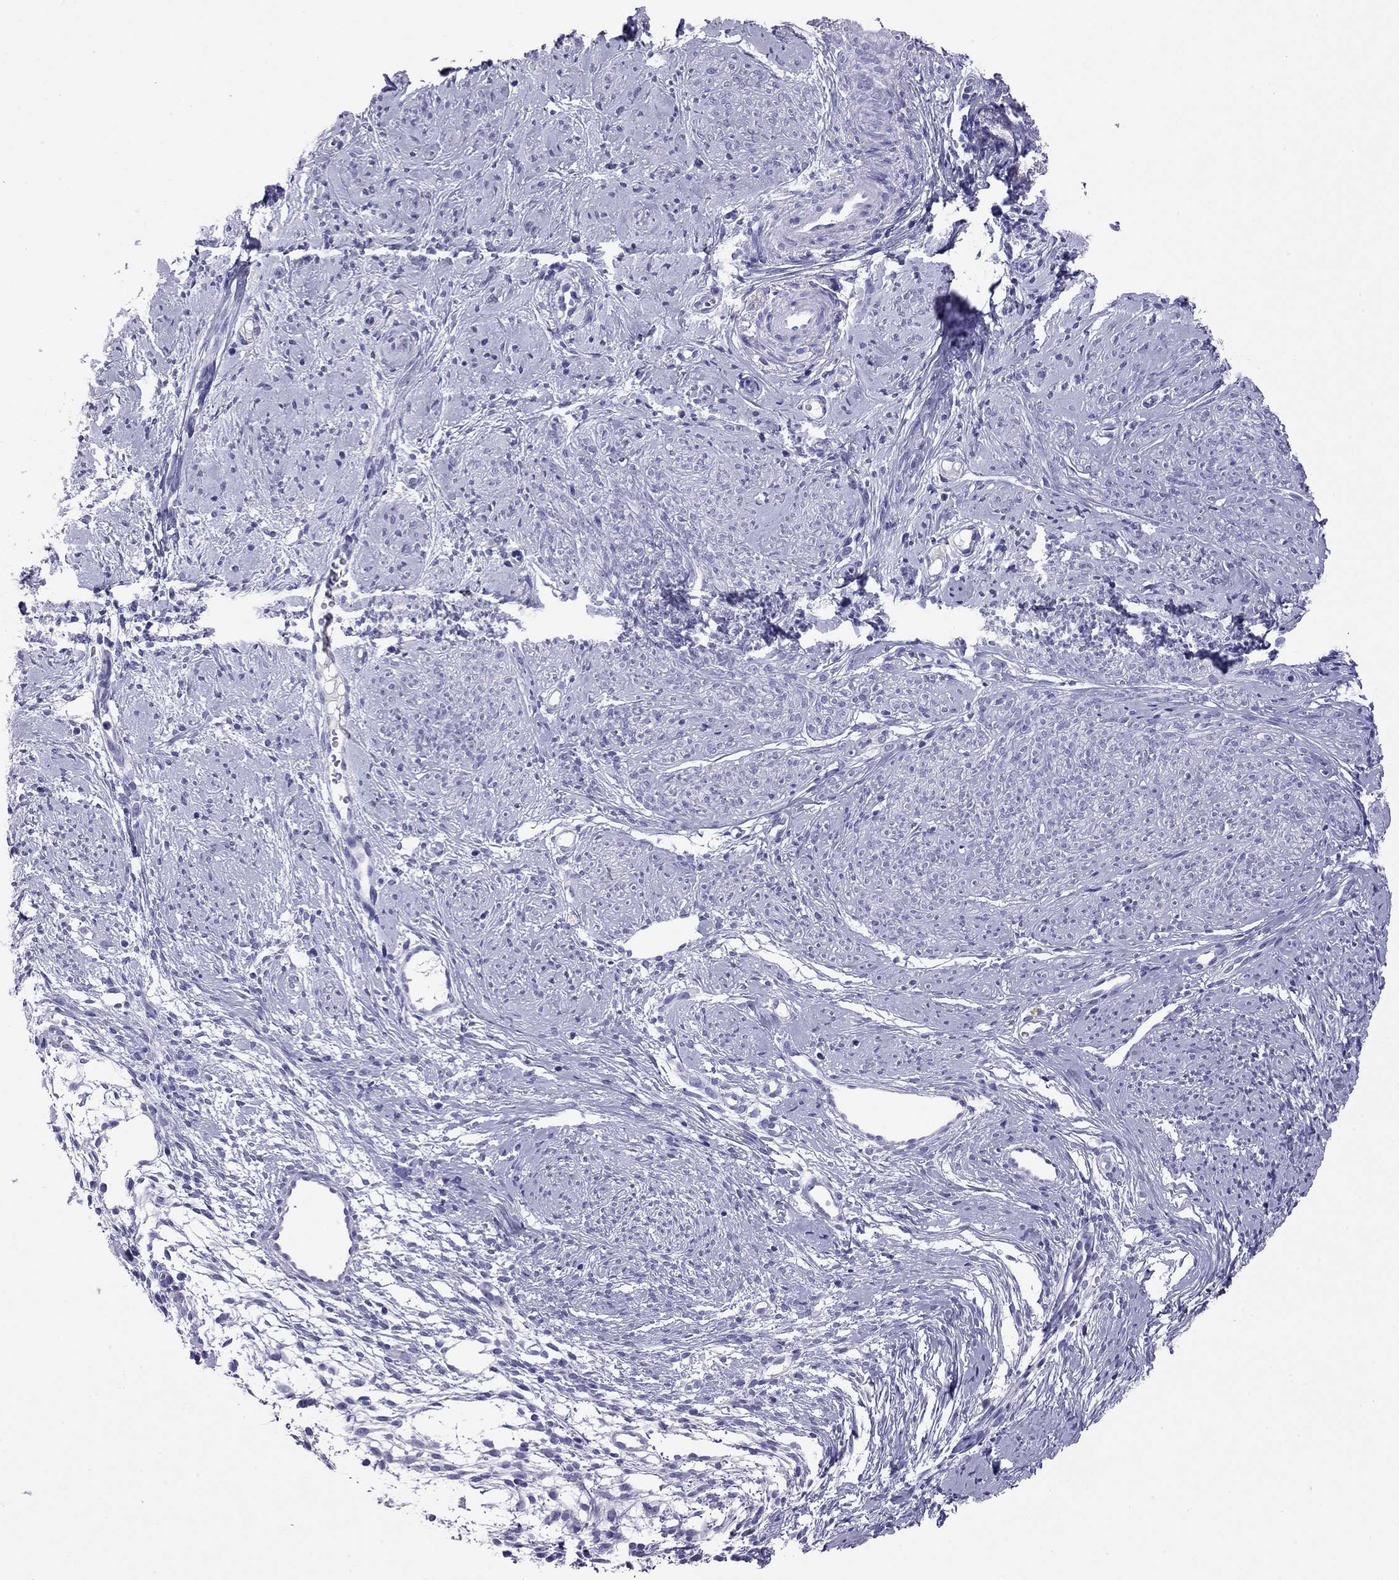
{"staining": {"intensity": "negative", "quantity": "none", "location": "none"}, "tissue": "smooth muscle", "cell_type": "Smooth muscle cells", "image_type": "normal", "snomed": [{"axis": "morphology", "description": "Normal tissue, NOS"}, {"axis": "topography", "description": "Smooth muscle"}], "caption": "Histopathology image shows no protein staining in smooth muscle cells of normal smooth muscle. (Brightfield microscopy of DAB immunohistochemistry (IHC) at high magnification).", "gene": "ODF4", "patient": {"sex": "female", "age": 48}}